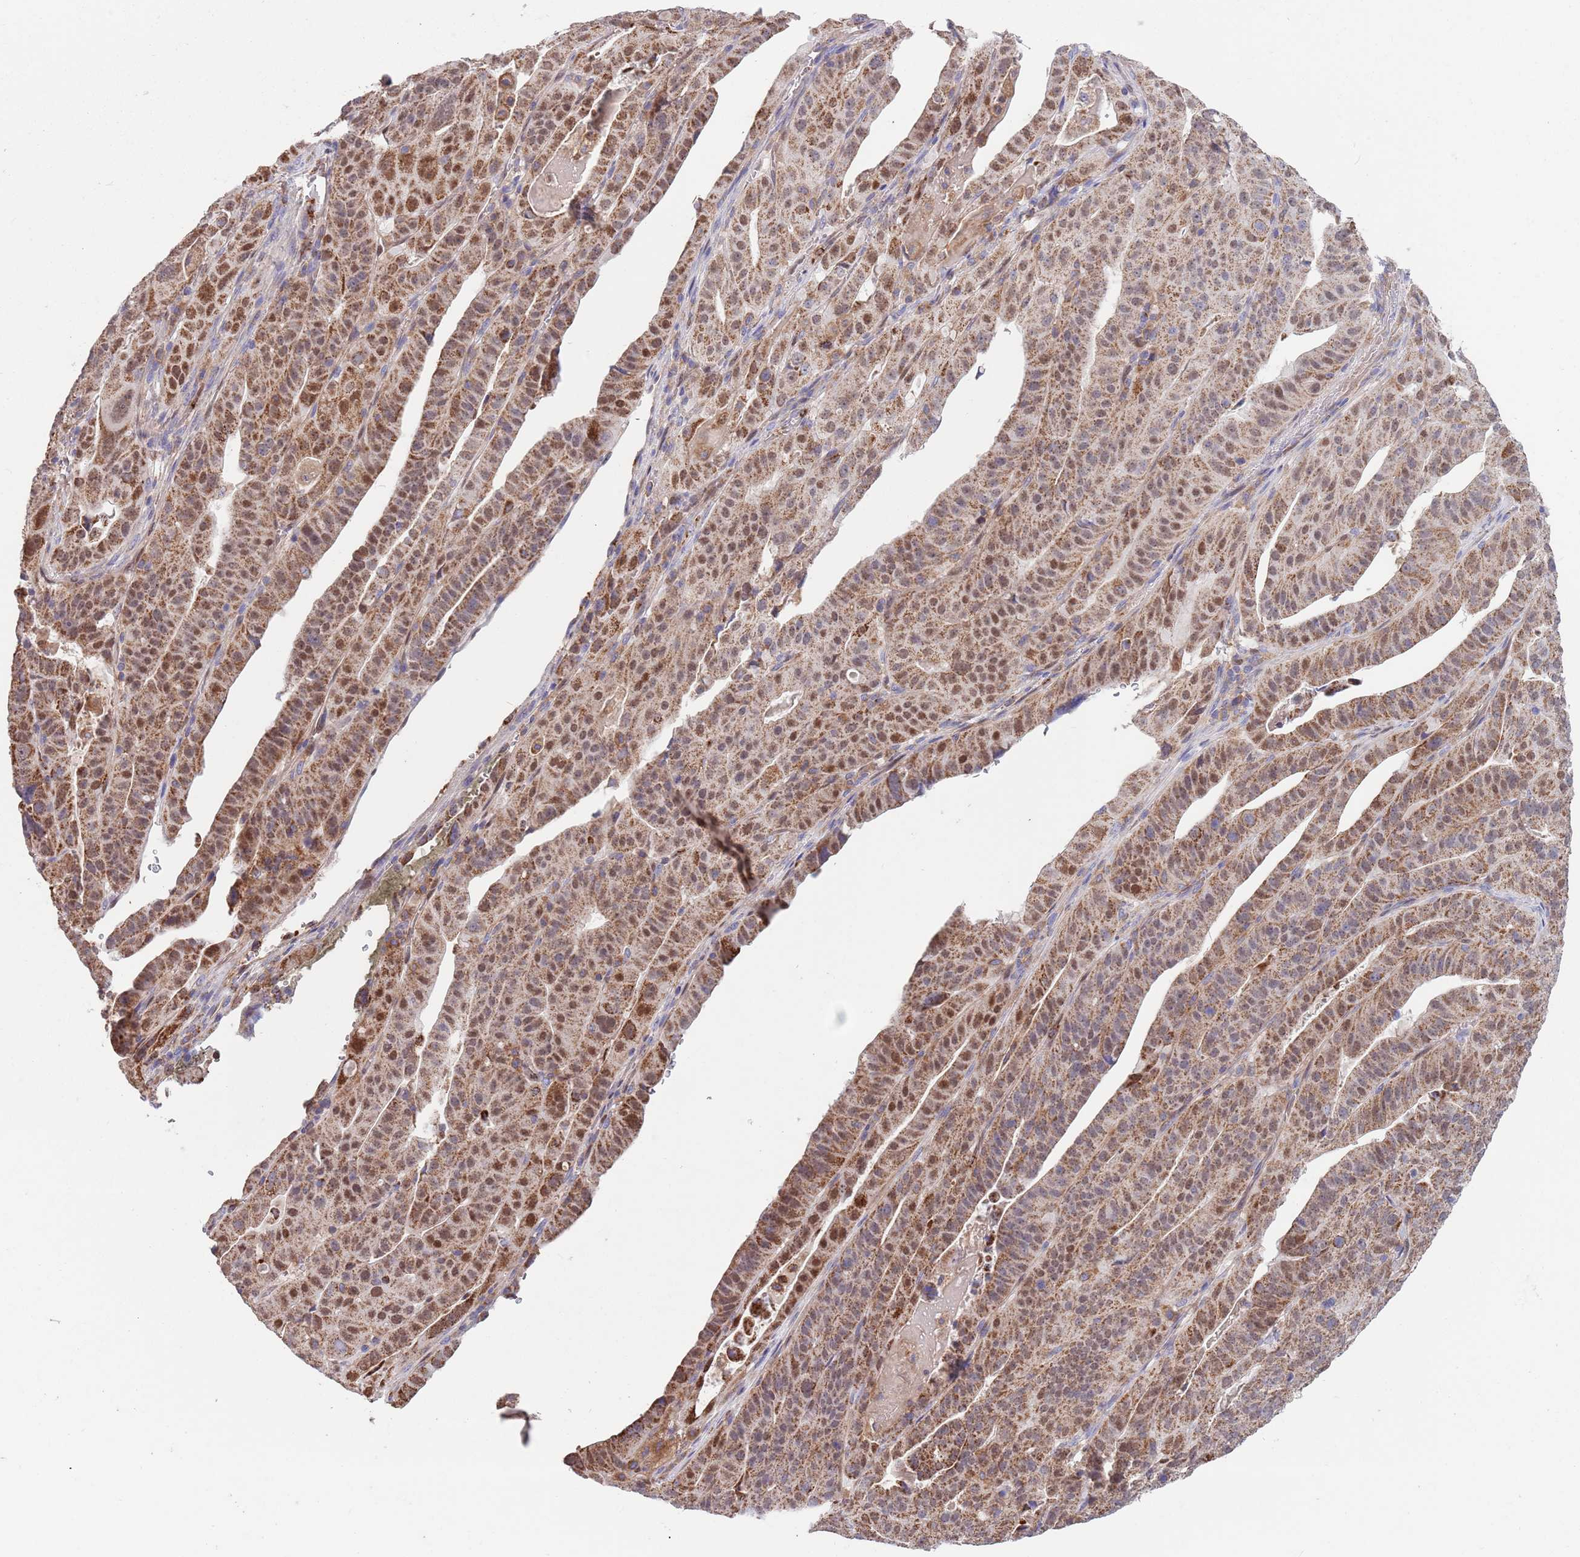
{"staining": {"intensity": "moderate", "quantity": ">75%", "location": "cytoplasmic/membranous,nuclear"}, "tissue": "stomach cancer", "cell_type": "Tumor cells", "image_type": "cancer", "snomed": [{"axis": "morphology", "description": "Adenocarcinoma, NOS"}, {"axis": "topography", "description": "Stomach"}], "caption": "Approximately >75% of tumor cells in human stomach cancer (adenocarcinoma) exhibit moderate cytoplasmic/membranous and nuclear protein positivity as visualized by brown immunohistochemical staining.", "gene": "DDT", "patient": {"sex": "male", "age": 48}}